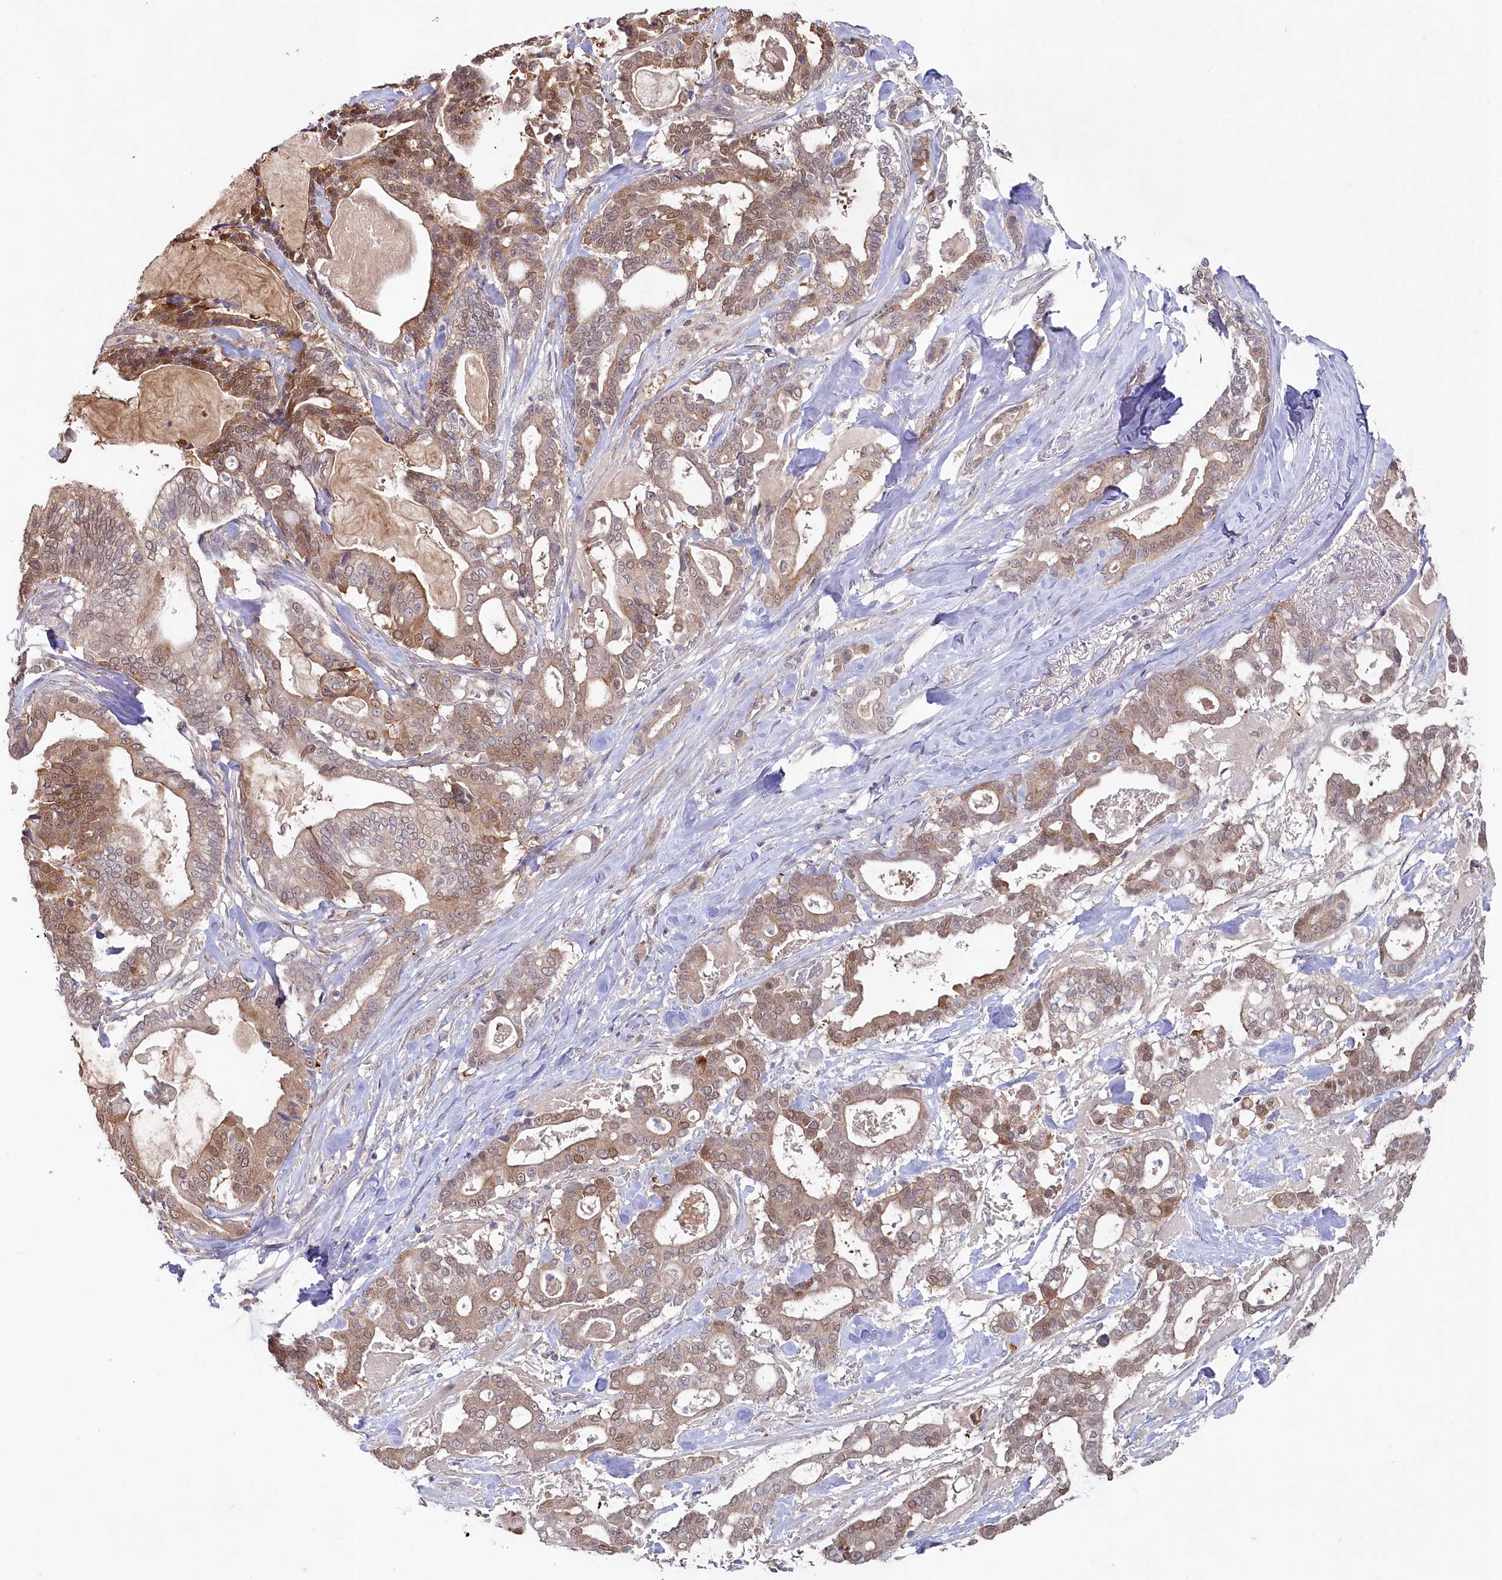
{"staining": {"intensity": "moderate", "quantity": "25%-75%", "location": "cytoplasmic/membranous"}, "tissue": "pancreatic cancer", "cell_type": "Tumor cells", "image_type": "cancer", "snomed": [{"axis": "morphology", "description": "Adenocarcinoma, NOS"}, {"axis": "topography", "description": "Pancreas"}], "caption": "Immunohistochemistry (IHC) of pancreatic cancer (adenocarcinoma) exhibits medium levels of moderate cytoplasmic/membranous positivity in about 25%-75% of tumor cells. Using DAB (3,3'-diaminobenzidine) (brown) and hematoxylin (blue) stains, captured at high magnification using brightfield microscopy.", "gene": "AAMDC", "patient": {"sex": "male", "age": 63}}